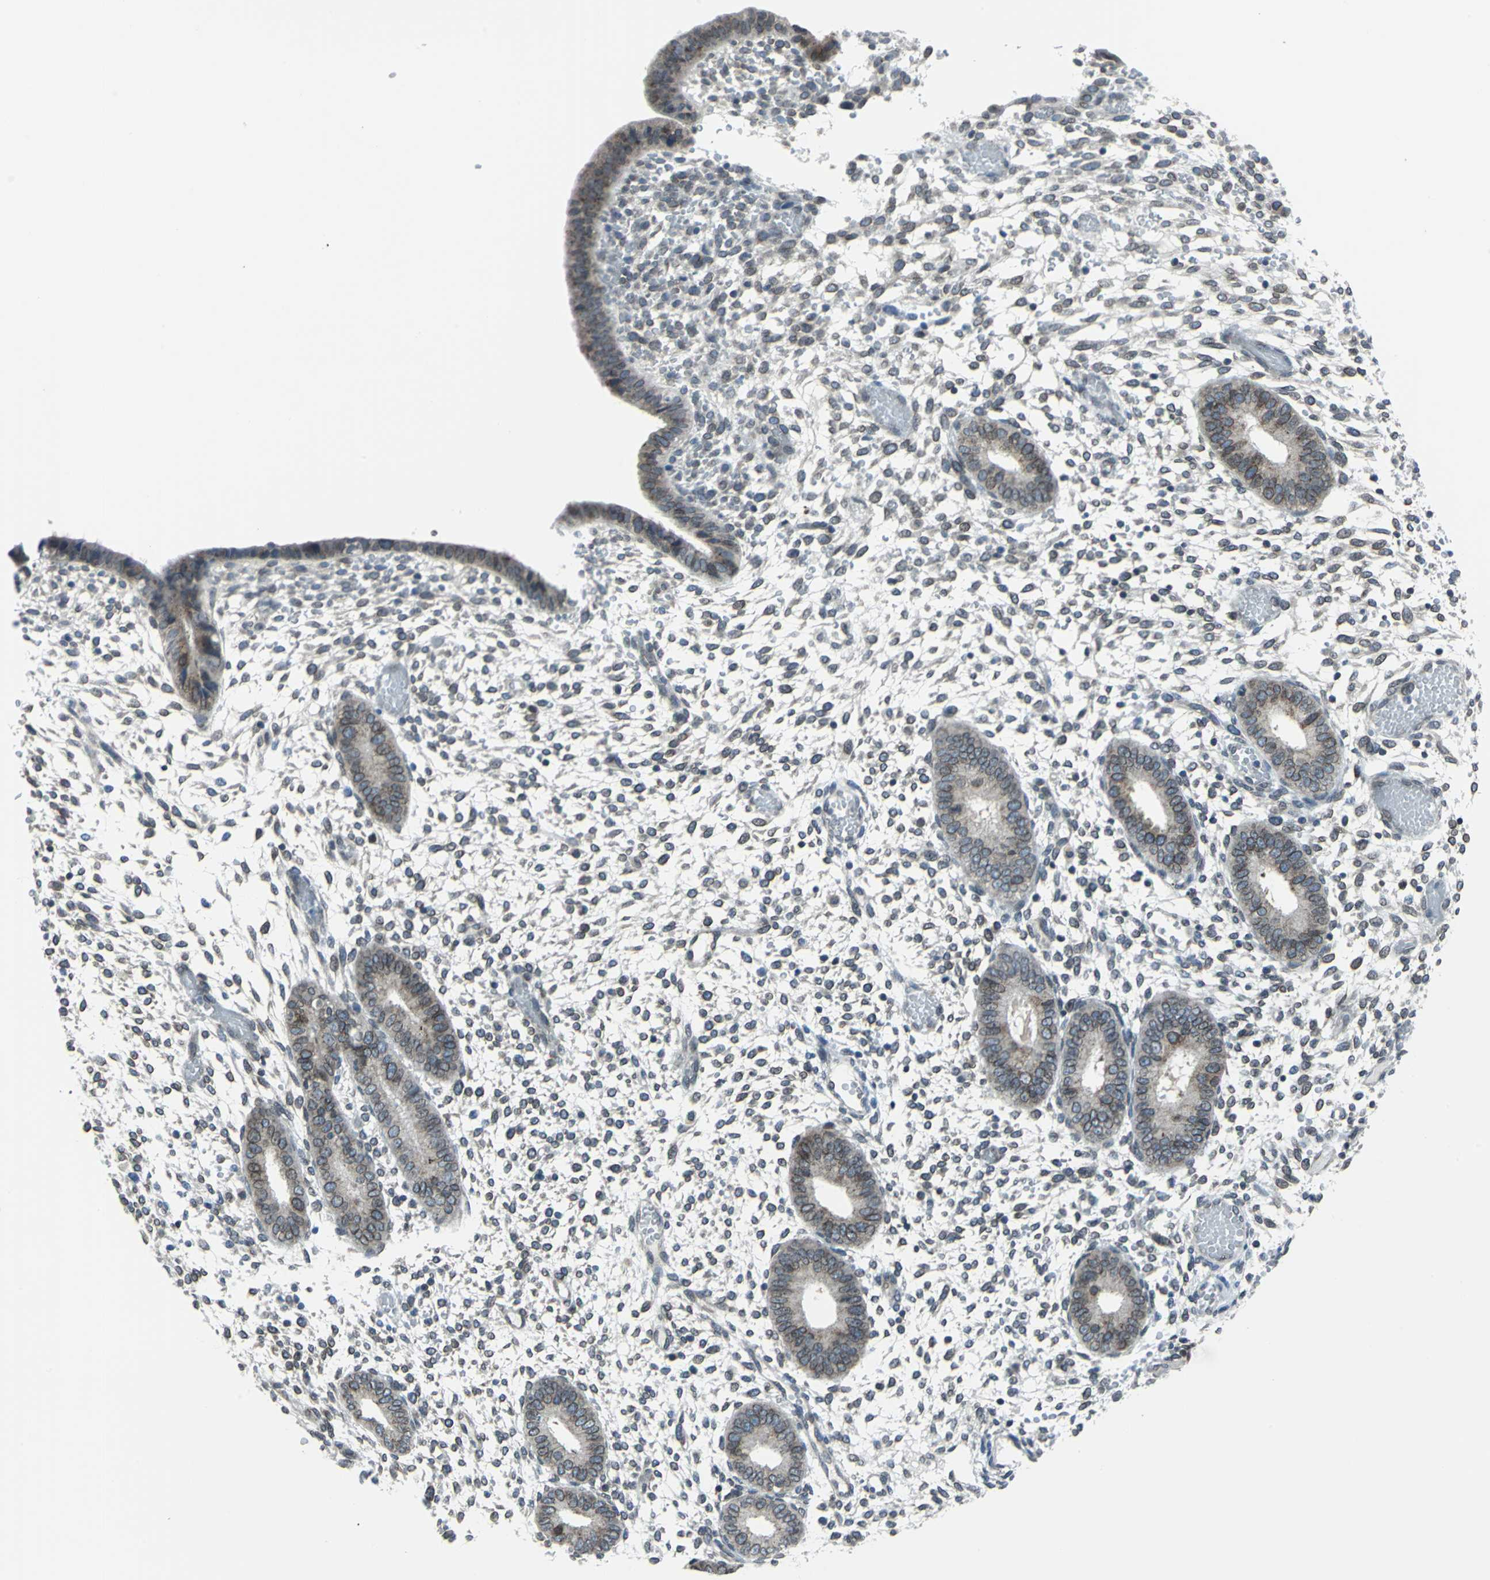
{"staining": {"intensity": "weak", "quantity": ">75%", "location": "cytoplasmic/membranous,nuclear"}, "tissue": "endometrium", "cell_type": "Cells in endometrial stroma", "image_type": "normal", "snomed": [{"axis": "morphology", "description": "Normal tissue, NOS"}, {"axis": "topography", "description": "Endometrium"}], "caption": "Protein expression analysis of benign endometrium shows weak cytoplasmic/membranous,nuclear expression in about >75% of cells in endometrial stroma.", "gene": "SNUPN", "patient": {"sex": "female", "age": 42}}